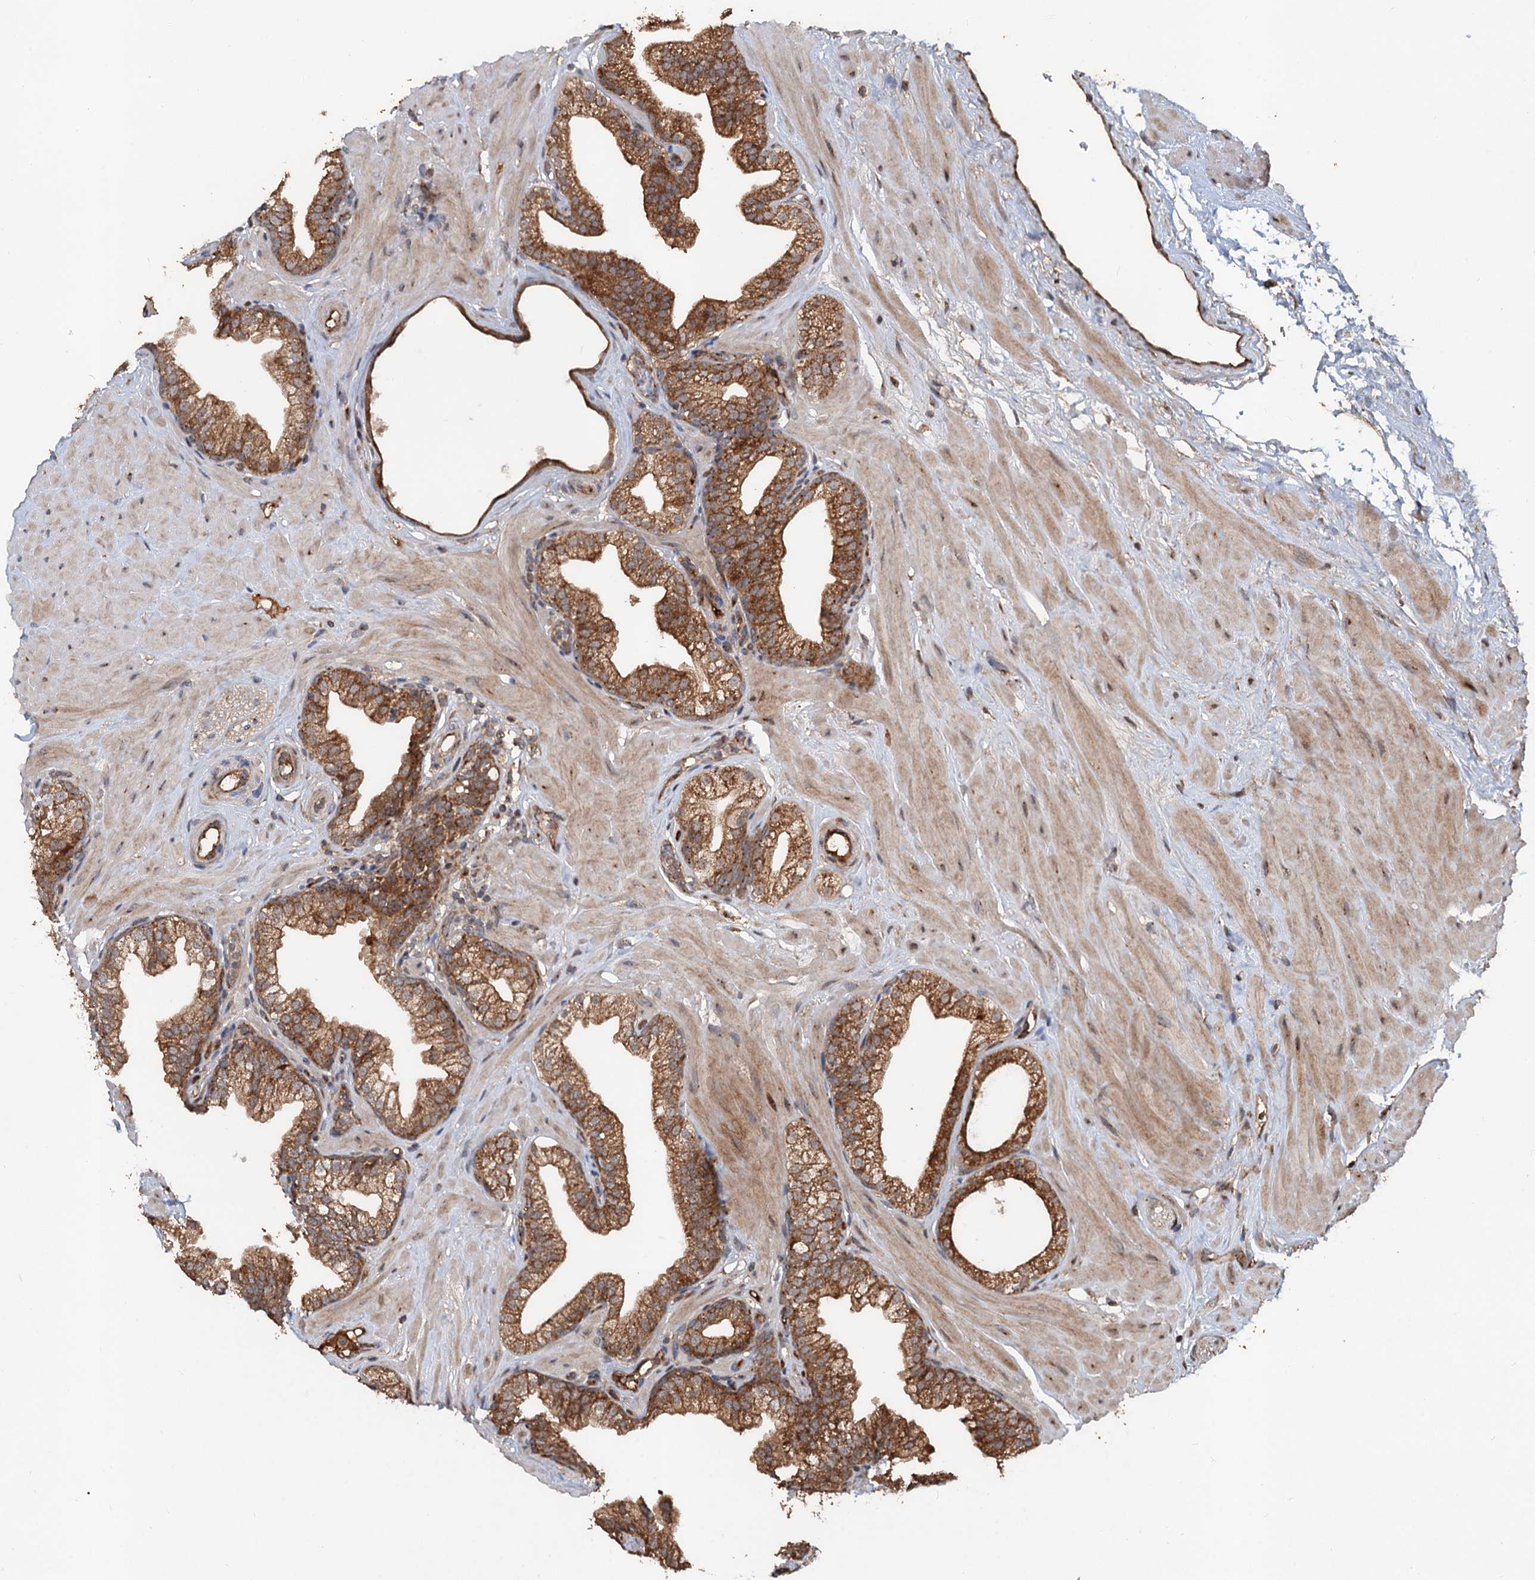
{"staining": {"intensity": "moderate", "quantity": ">75%", "location": "cytoplasmic/membranous"}, "tissue": "prostate", "cell_type": "Glandular cells", "image_type": "normal", "snomed": [{"axis": "morphology", "description": "Normal tissue, NOS"}, {"axis": "morphology", "description": "Urothelial carcinoma, Low grade"}, {"axis": "topography", "description": "Urinary bladder"}, {"axis": "topography", "description": "Prostate"}], "caption": "High-power microscopy captured an IHC histopathology image of unremarkable prostate, revealing moderate cytoplasmic/membranous staining in approximately >75% of glandular cells.", "gene": "DEXI", "patient": {"sex": "male", "age": 60}}